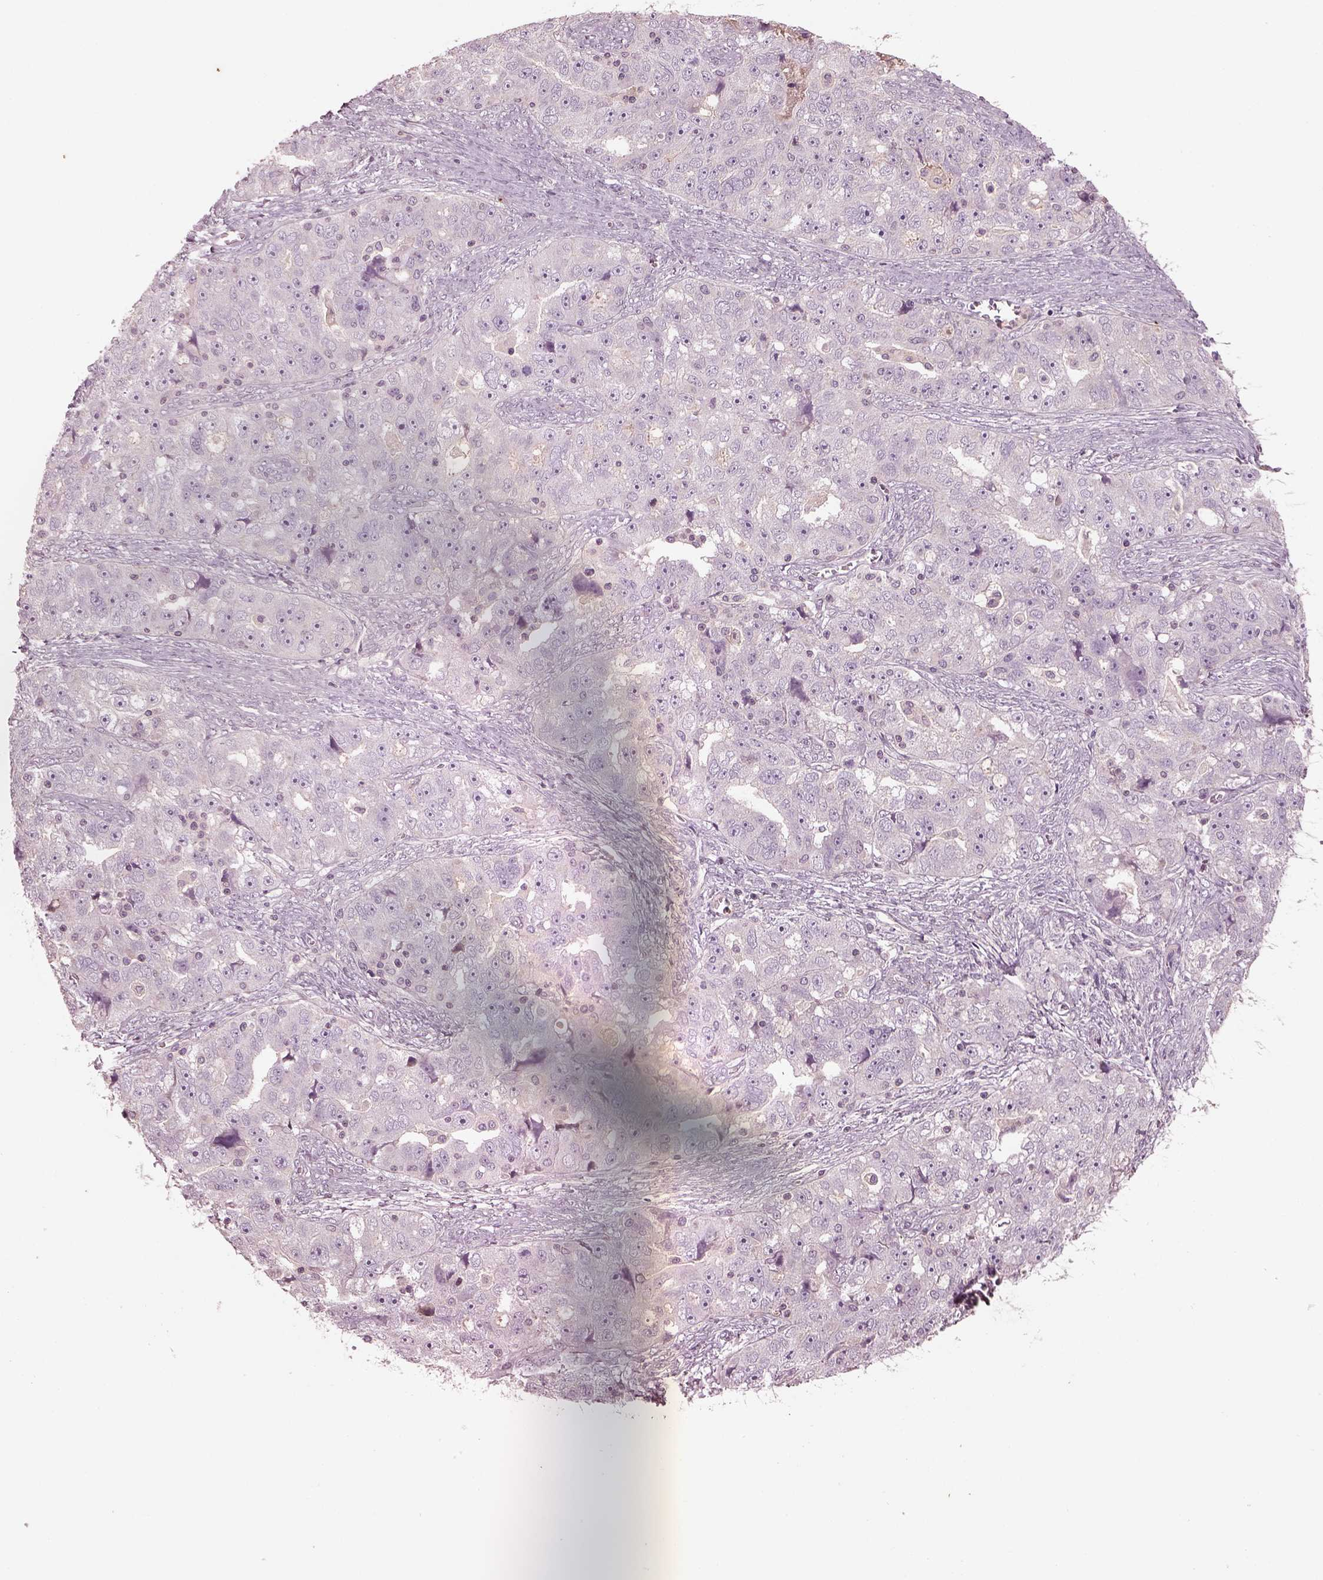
{"staining": {"intensity": "negative", "quantity": "none", "location": "none"}, "tissue": "ovarian cancer", "cell_type": "Tumor cells", "image_type": "cancer", "snomed": [{"axis": "morphology", "description": "Cystadenocarcinoma, serous, NOS"}, {"axis": "topography", "description": "Ovary"}], "caption": "Ovarian cancer (serous cystadenocarcinoma) was stained to show a protein in brown. There is no significant positivity in tumor cells.", "gene": "PTX4", "patient": {"sex": "female", "age": 51}}